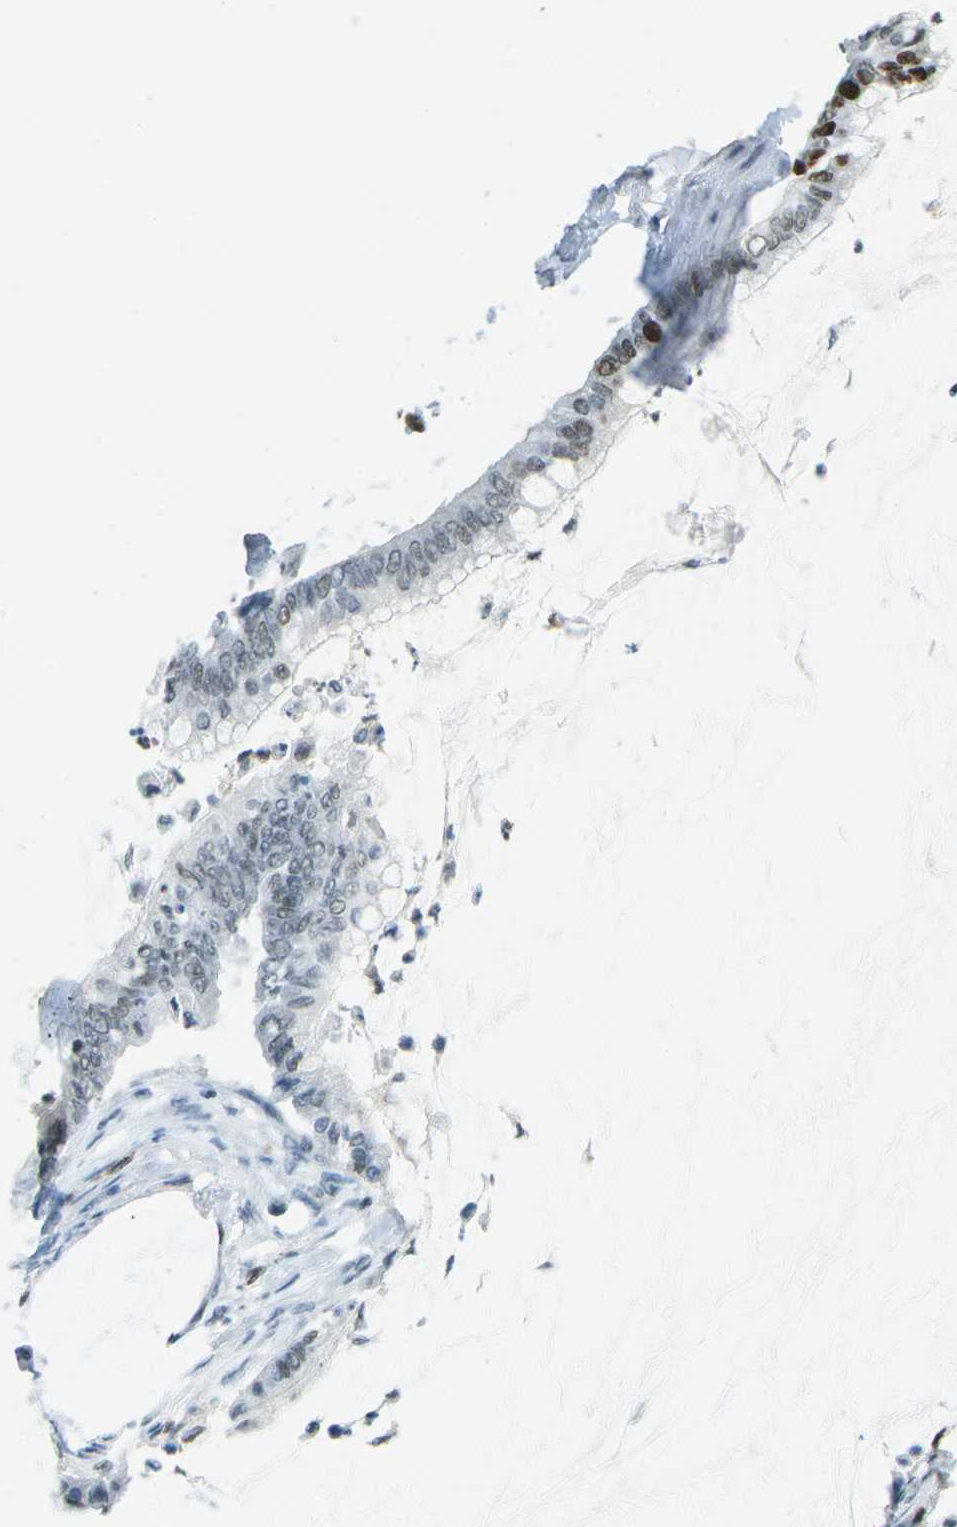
{"staining": {"intensity": "strong", "quantity": "25%-75%", "location": "nuclear"}, "tissue": "pancreatic cancer", "cell_type": "Tumor cells", "image_type": "cancer", "snomed": [{"axis": "morphology", "description": "Adenocarcinoma, NOS"}, {"axis": "topography", "description": "Pancreas"}], "caption": "This histopathology image shows pancreatic adenocarcinoma stained with IHC to label a protein in brown. The nuclear of tumor cells show strong positivity for the protein. Nuclei are counter-stained blue.", "gene": "RB1", "patient": {"sex": "male", "age": 41}}